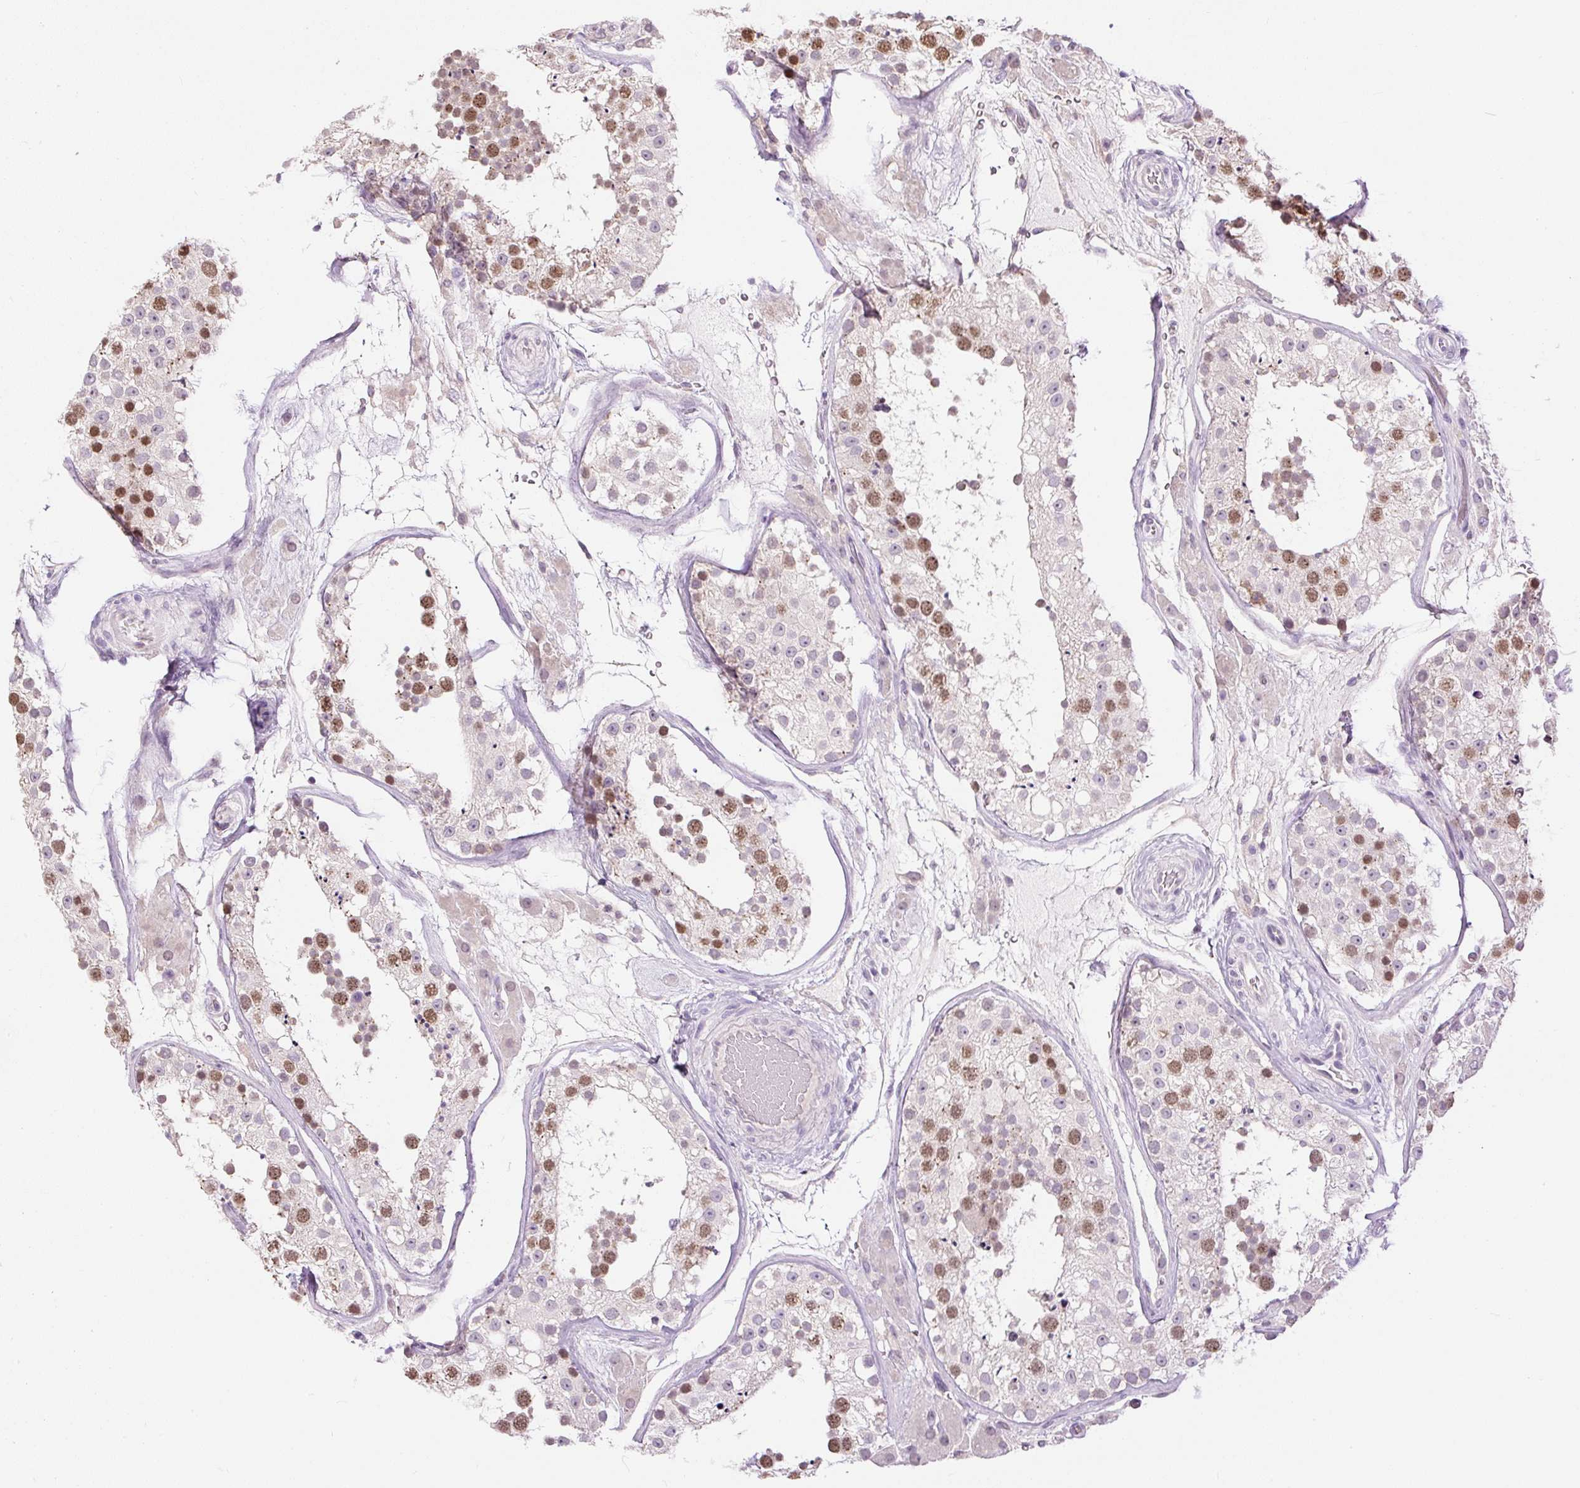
{"staining": {"intensity": "moderate", "quantity": "25%-75%", "location": "nuclear"}, "tissue": "testis", "cell_type": "Cells in seminiferous ducts", "image_type": "normal", "snomed": [{"axis": "morphology", "description": "Normal tissue, NOS"}, {"axis": "topography", "description": "Testis"}], "caption": "High-magnification brightfield microscopy of normal testis stained with DAB (3,3'-diaminobenzidine) (brown) and counterstained with hematoxylin (blue). cells in seminiferous ducts exhibit moderate nuclear positivity is identified in approximately25%-75% of cells.", "gene": "RACGAP1", "patient": {"sex": "male", "age": 26}}